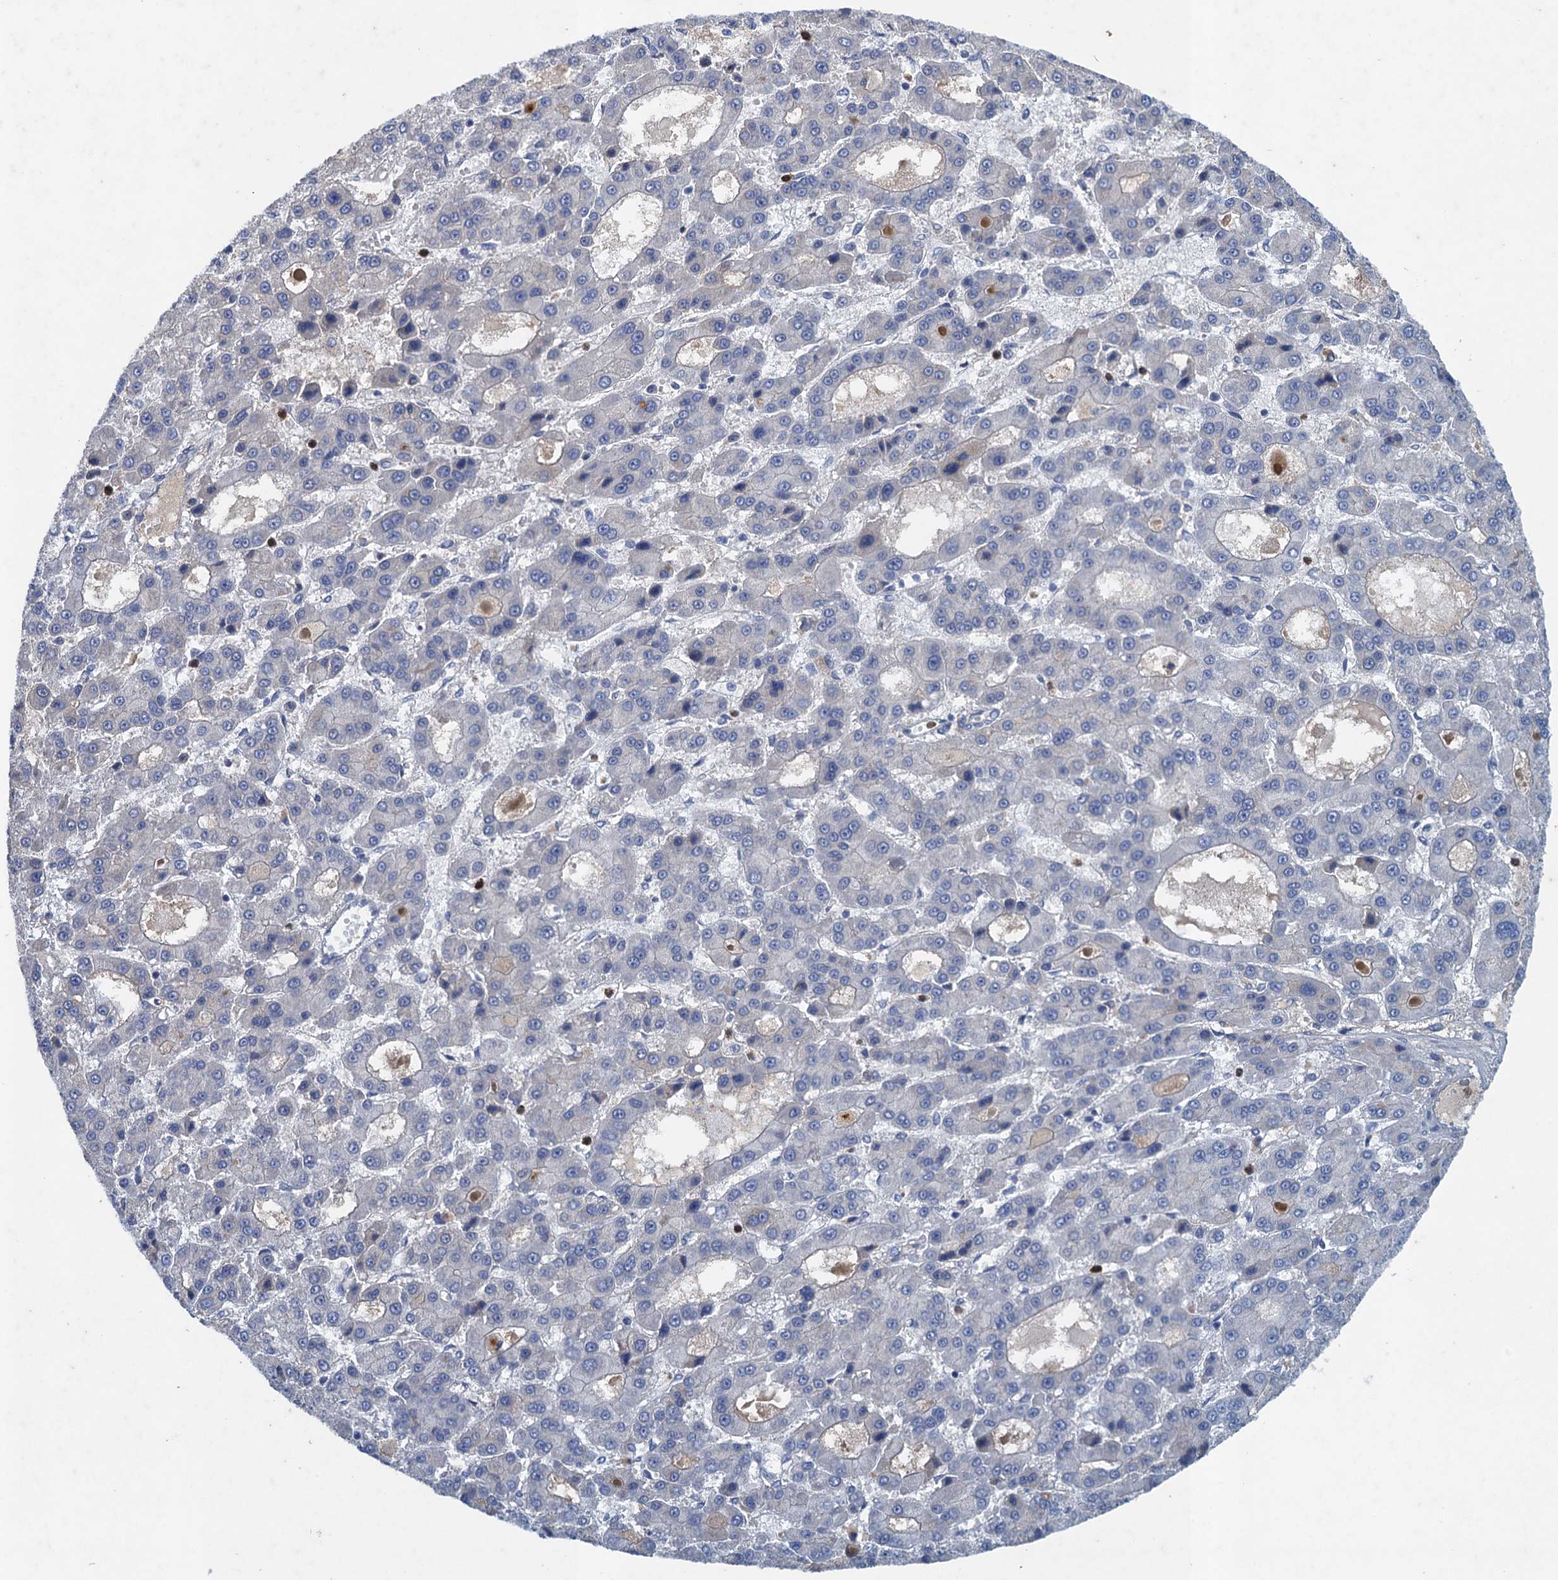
{"staining": {"intensity": "negative", "quantity": "none", "location": "none"}, "tissue": "liver cancer", "cell_type": "Tumor cells", "image_type": "cancer", "snomed": [{"axis": "morphology", "description": "Carcinoma, Hepatocellular, NOS"}, {"axis": "topography", "description": "Liver"}], "caption": "Tumor cells show no significant protein staining in liver cancer. Brightfield microscopy of IHC stained with DAB (3,3'-diaminobenzidine) (brown) and hematoxylin (blue), captured at high magnification.", "gene": "TPCN1", "patient": {"sex": "male", "age": 70}}